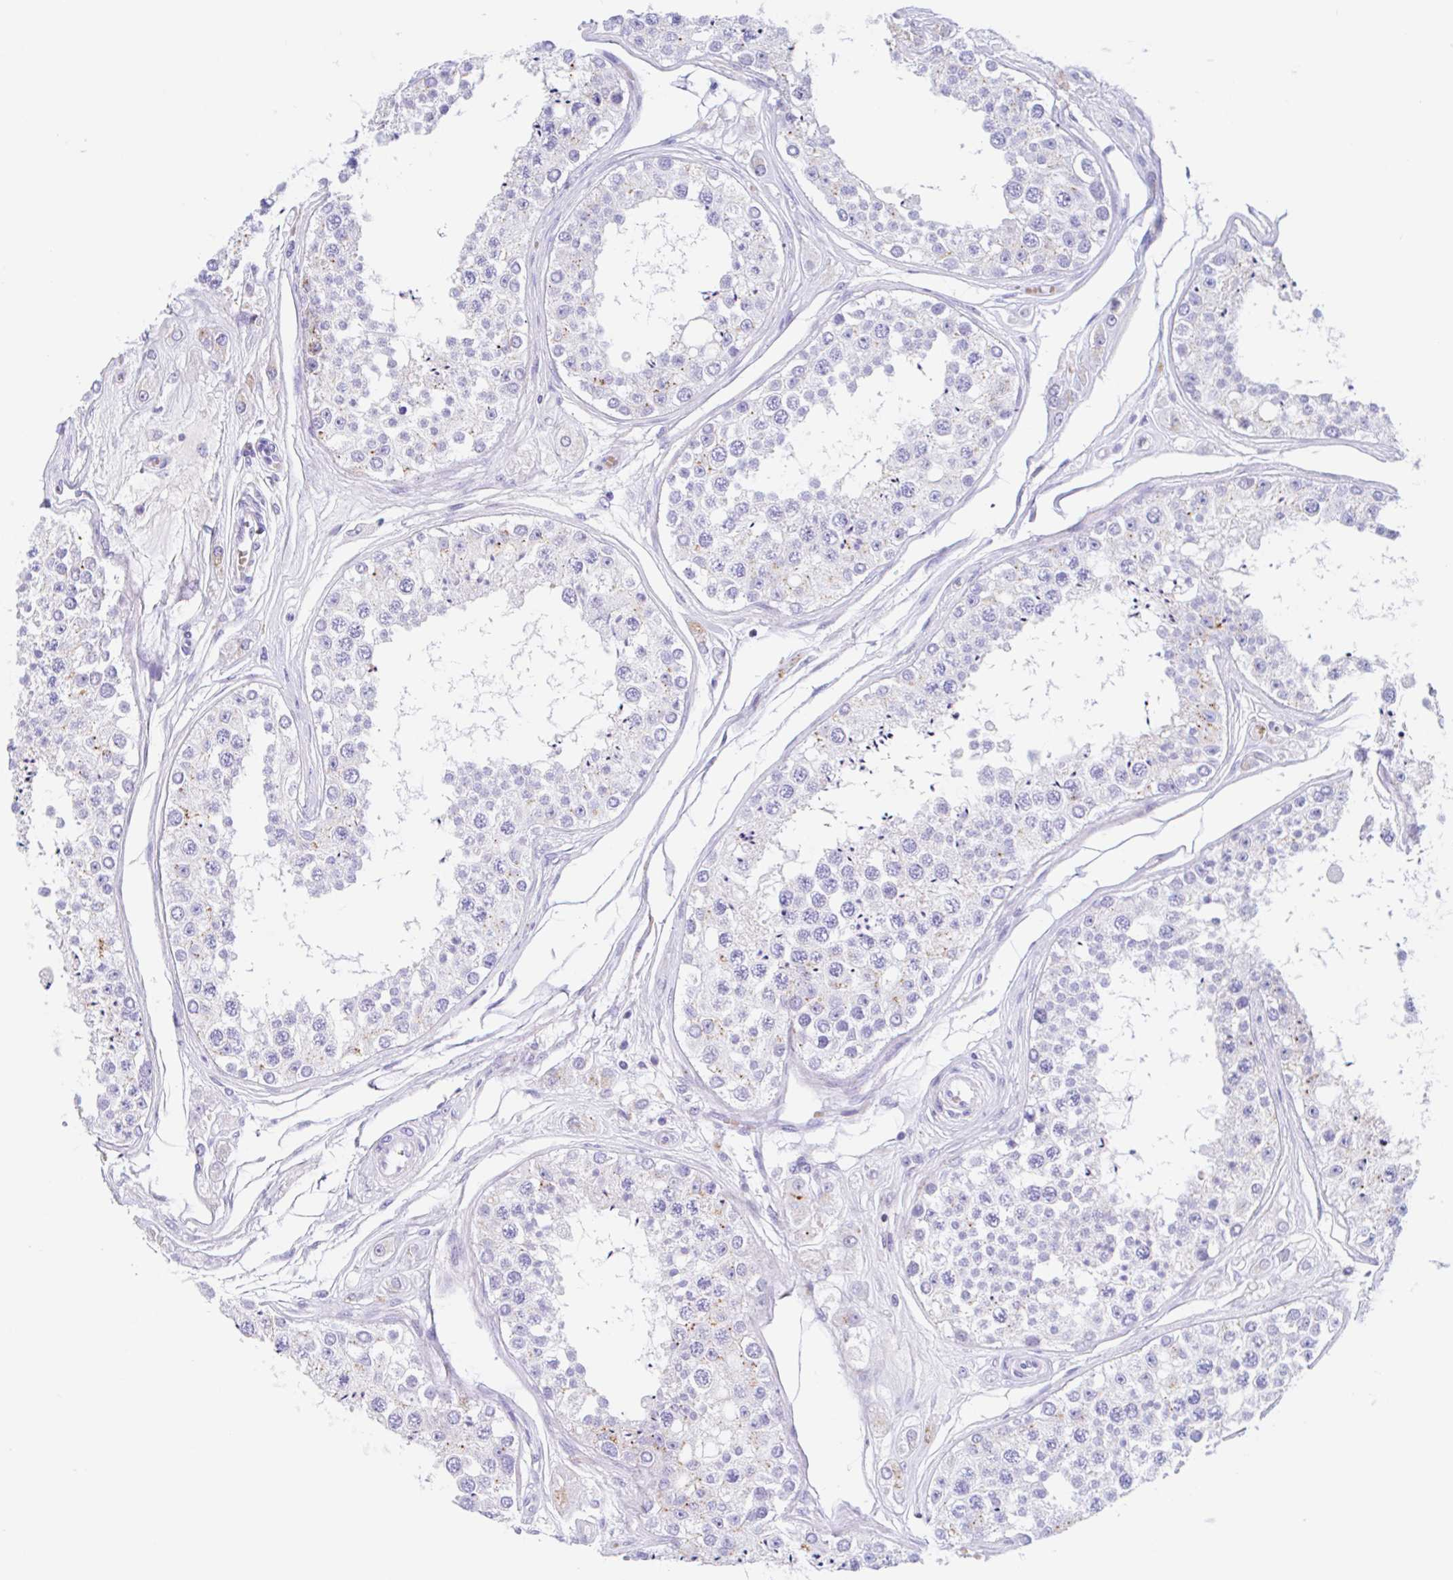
{"staining": {"intensity": "moderate", "quantity": "25%-75%", "location": "cytoplasmic/membranous"}, "tissue": "testis", "cell_type": "Cells in seminiferous ducts", "image_type": "normal", "snomed": [{"axis": "morphology", "description": "Normal tissue, NOS"}, {"axis": "topography", "description": "Testis"}], "caption": "Immunohistochemical staining of unremarkable testis reveals moderate cytoplasmic/membranous protein staining in approximately 25%-75% of cells in seminiferous ducts. (DAB = brown stain, brightfield microscopy at high magnification).", "gene": "ANKRD9", "patient": {"sex": "male", "age": 25}}